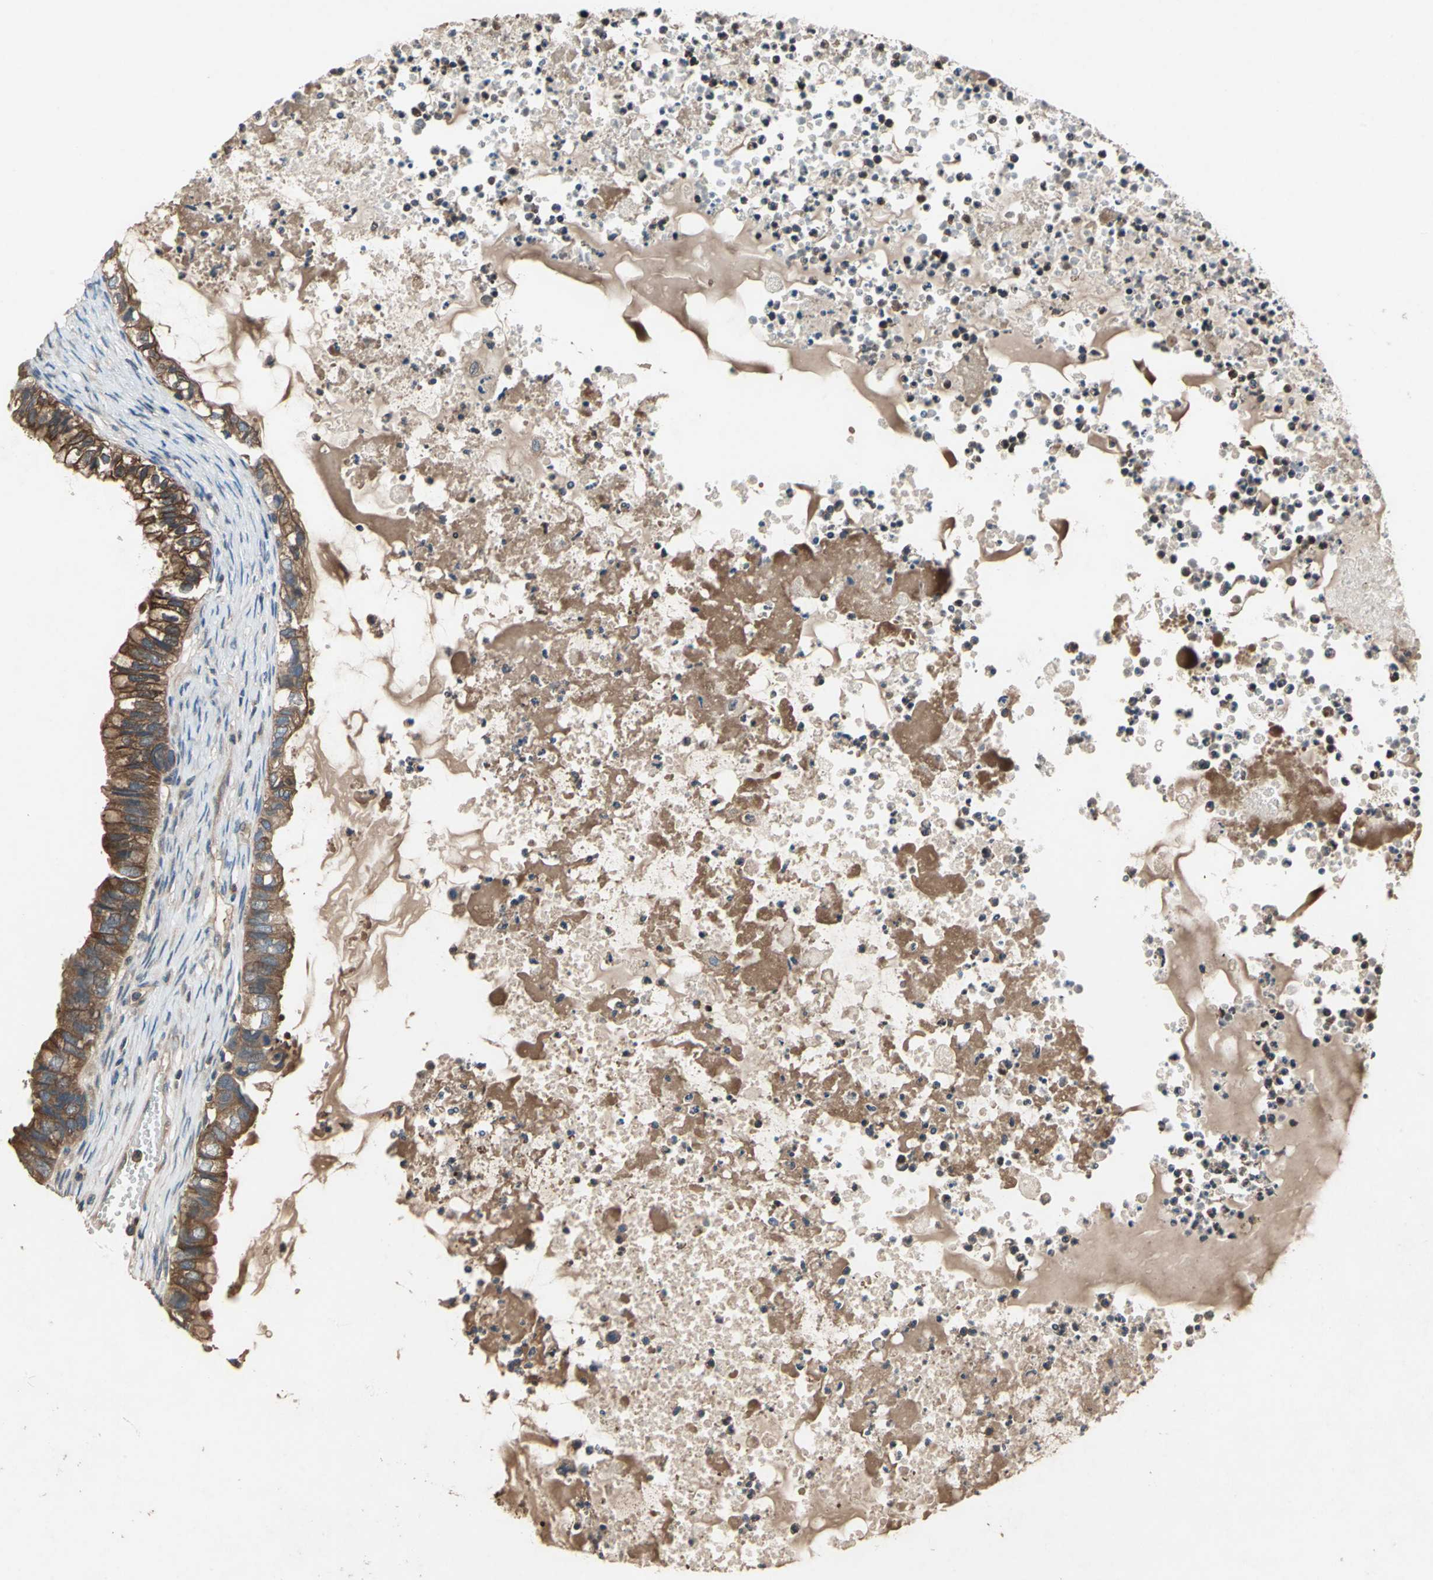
{"staining": {"intensity": "strong", "quantity": ">75%", "location": "cytoplasmic/membranous"}, "tissue": "ovarian cancer", "cell_type": "Tumor cells", "image_type": "cancer", "snomed": [{"axis": "morphology", "description": "Cystadenocarcinoma, mucinous, NOS"}, {"axis": "topography", "description": "Ovary"}], "caption": "An immunohistochemistry (IHC) histopathology image of neoplastic tissue is shown. Protein staining in brown shows strong cytoplasmic/membranous positivity in ovarian mucinous cystadenocarcinoma within tumor cells.", "gene": "CAPN1", "patient": {"sex": "female", "age": 80}}